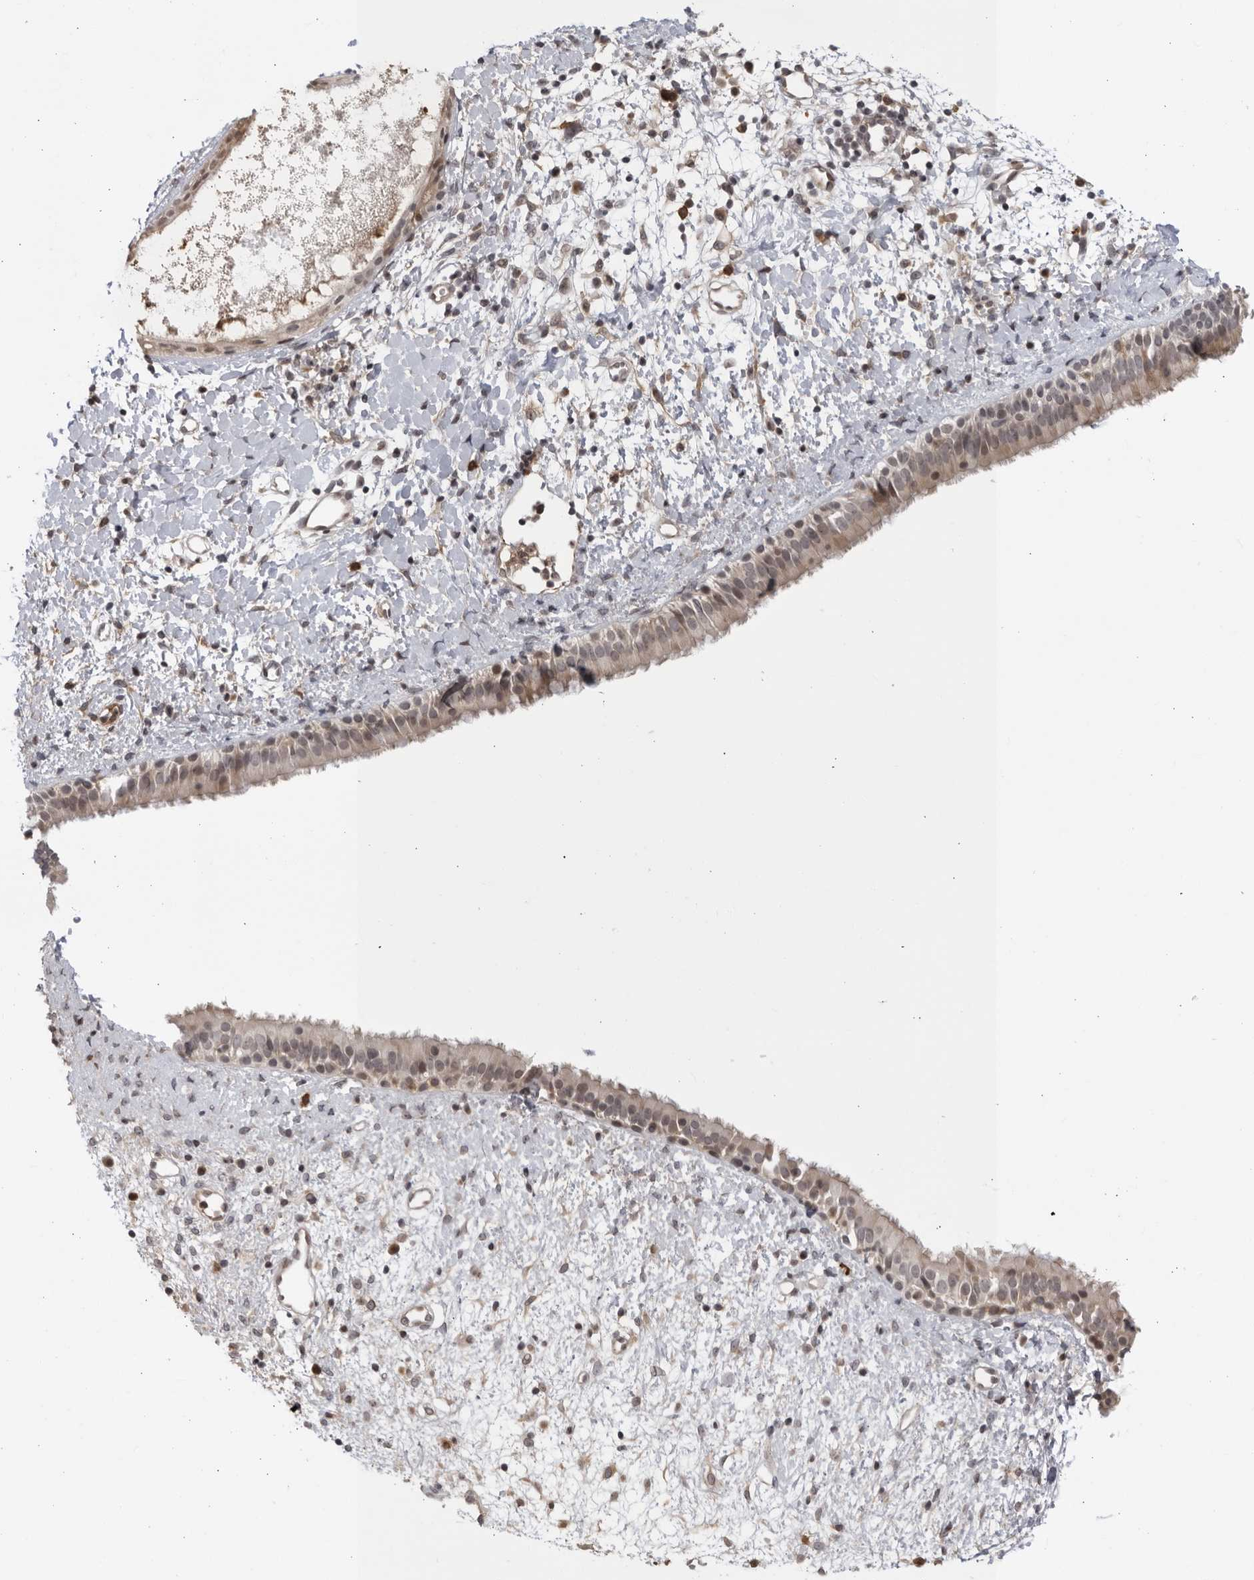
{"staining": {"intensity": "weak", "quantity": ">75%", "location": "cytoplasmic/membranous,nuclear"}, "tissue": "nasopharynx", "cell_type": "Respiratory epithelial cells", "image_type": "normal", "snomed": [{"axis": "morphology", "description": "Normal tissue, NOS"}, {"axis": "topography", "description": "Nasopharynx"}], "caption": "Immunohistochemistry (DAB) staining of normal nasopharynx shows weak cytoplasmic/membranous,nuclear protein positivity in about >75% of respiratory epithelial cells. Nuclei are stained in blue.", "gene": "DTL", "patient": {"sex": "male", "age": 22}}